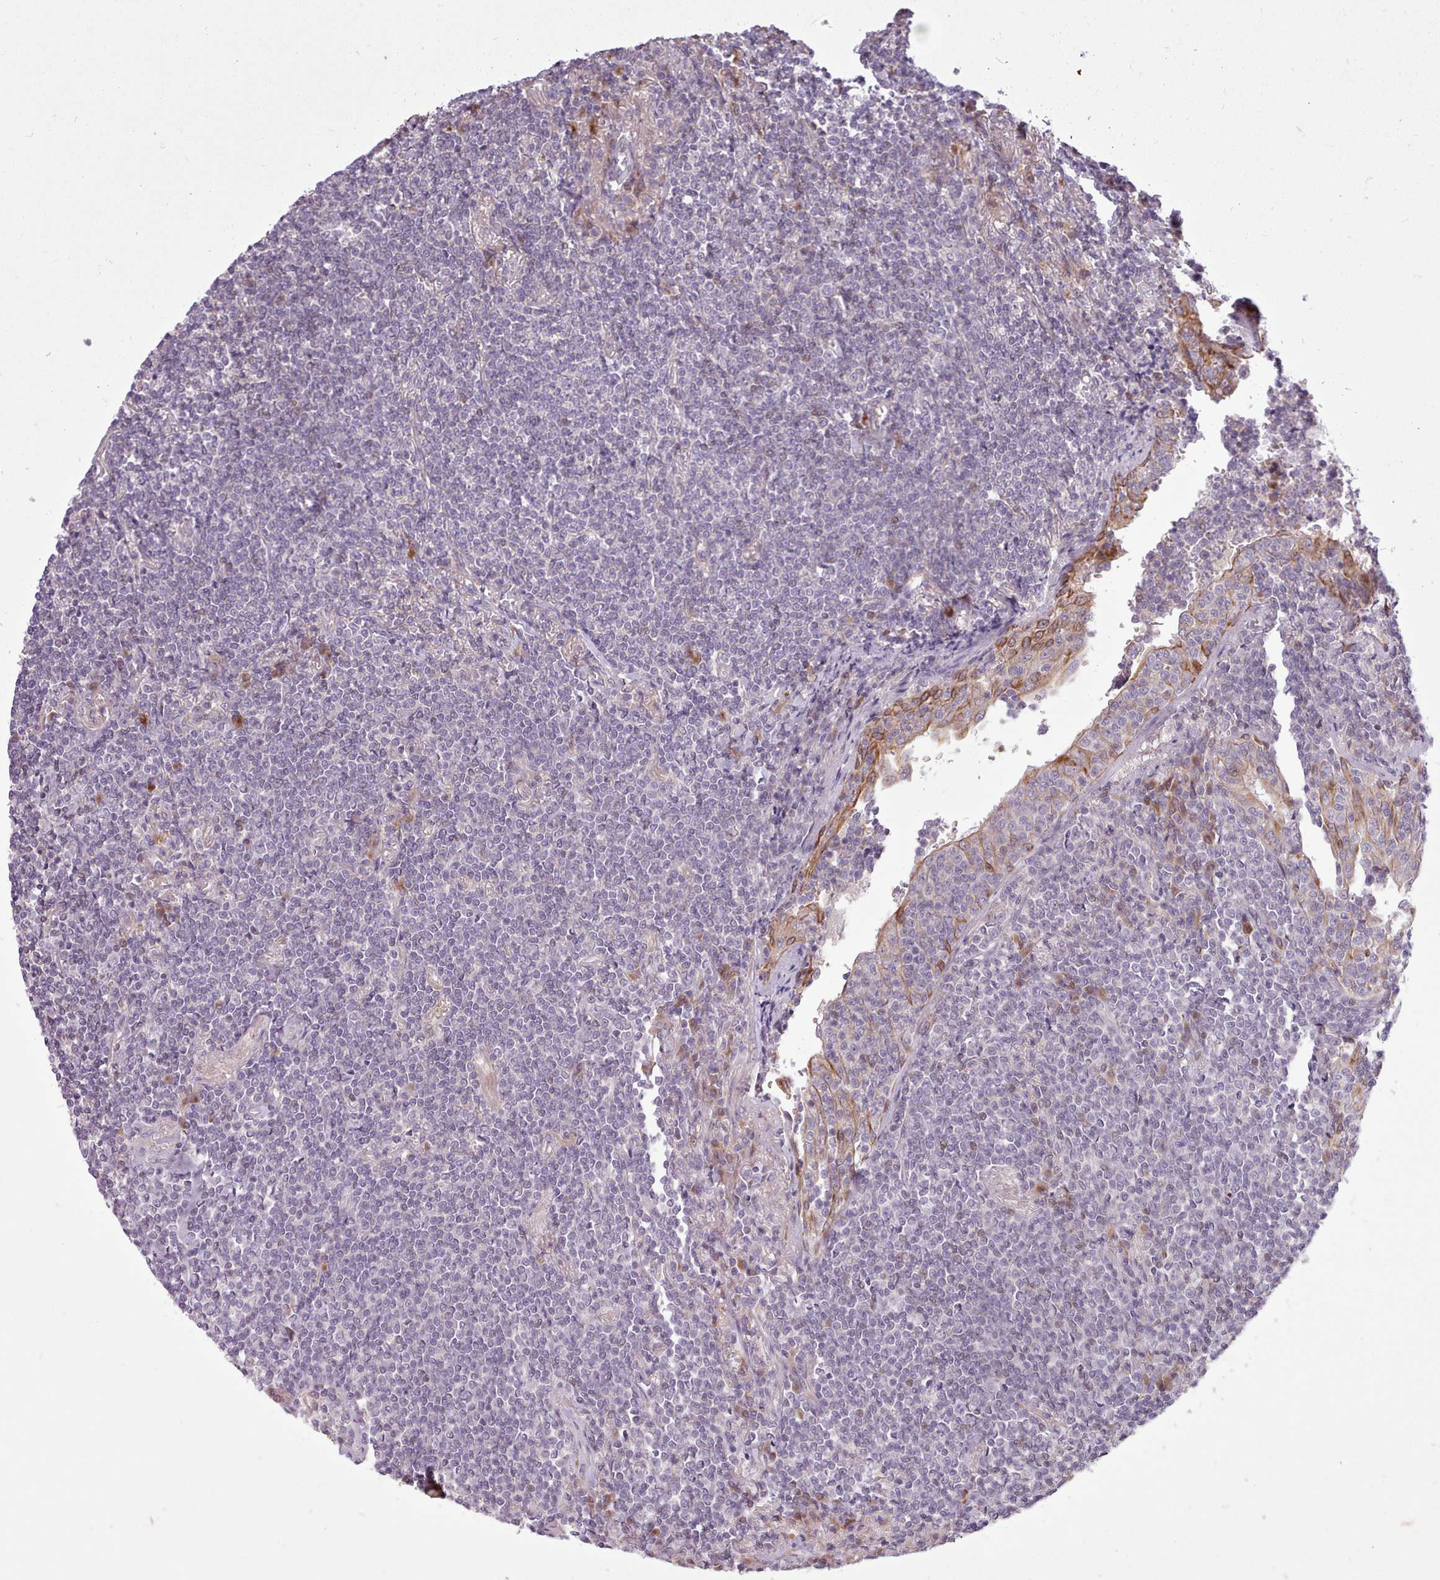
{"staining": {"intensity": "negative", "quantity": "none", "location": "none"}, "tissue": "lymphoma", "cell_type": "Tumor cells", "image_type": "cancer", "snomed": [{"axis": "morphology", "description": "Malignant lymphoma, non-Hodgkin's type, Low grade"}, {"axis": "topography", "description": "Lung"}], "caption": "An IHC image of malignant lymphoma, non-Hodgkin's type (low-grade) is shown. There is no staining in tumor cells of malignant lymphoma, non-Hodgkin's type (low-grade). (Immunohistochemistry, brightfield microscopy, high magnification).", "gene": "NMRK1", "patient": {"sex": "female", "age": 71}}